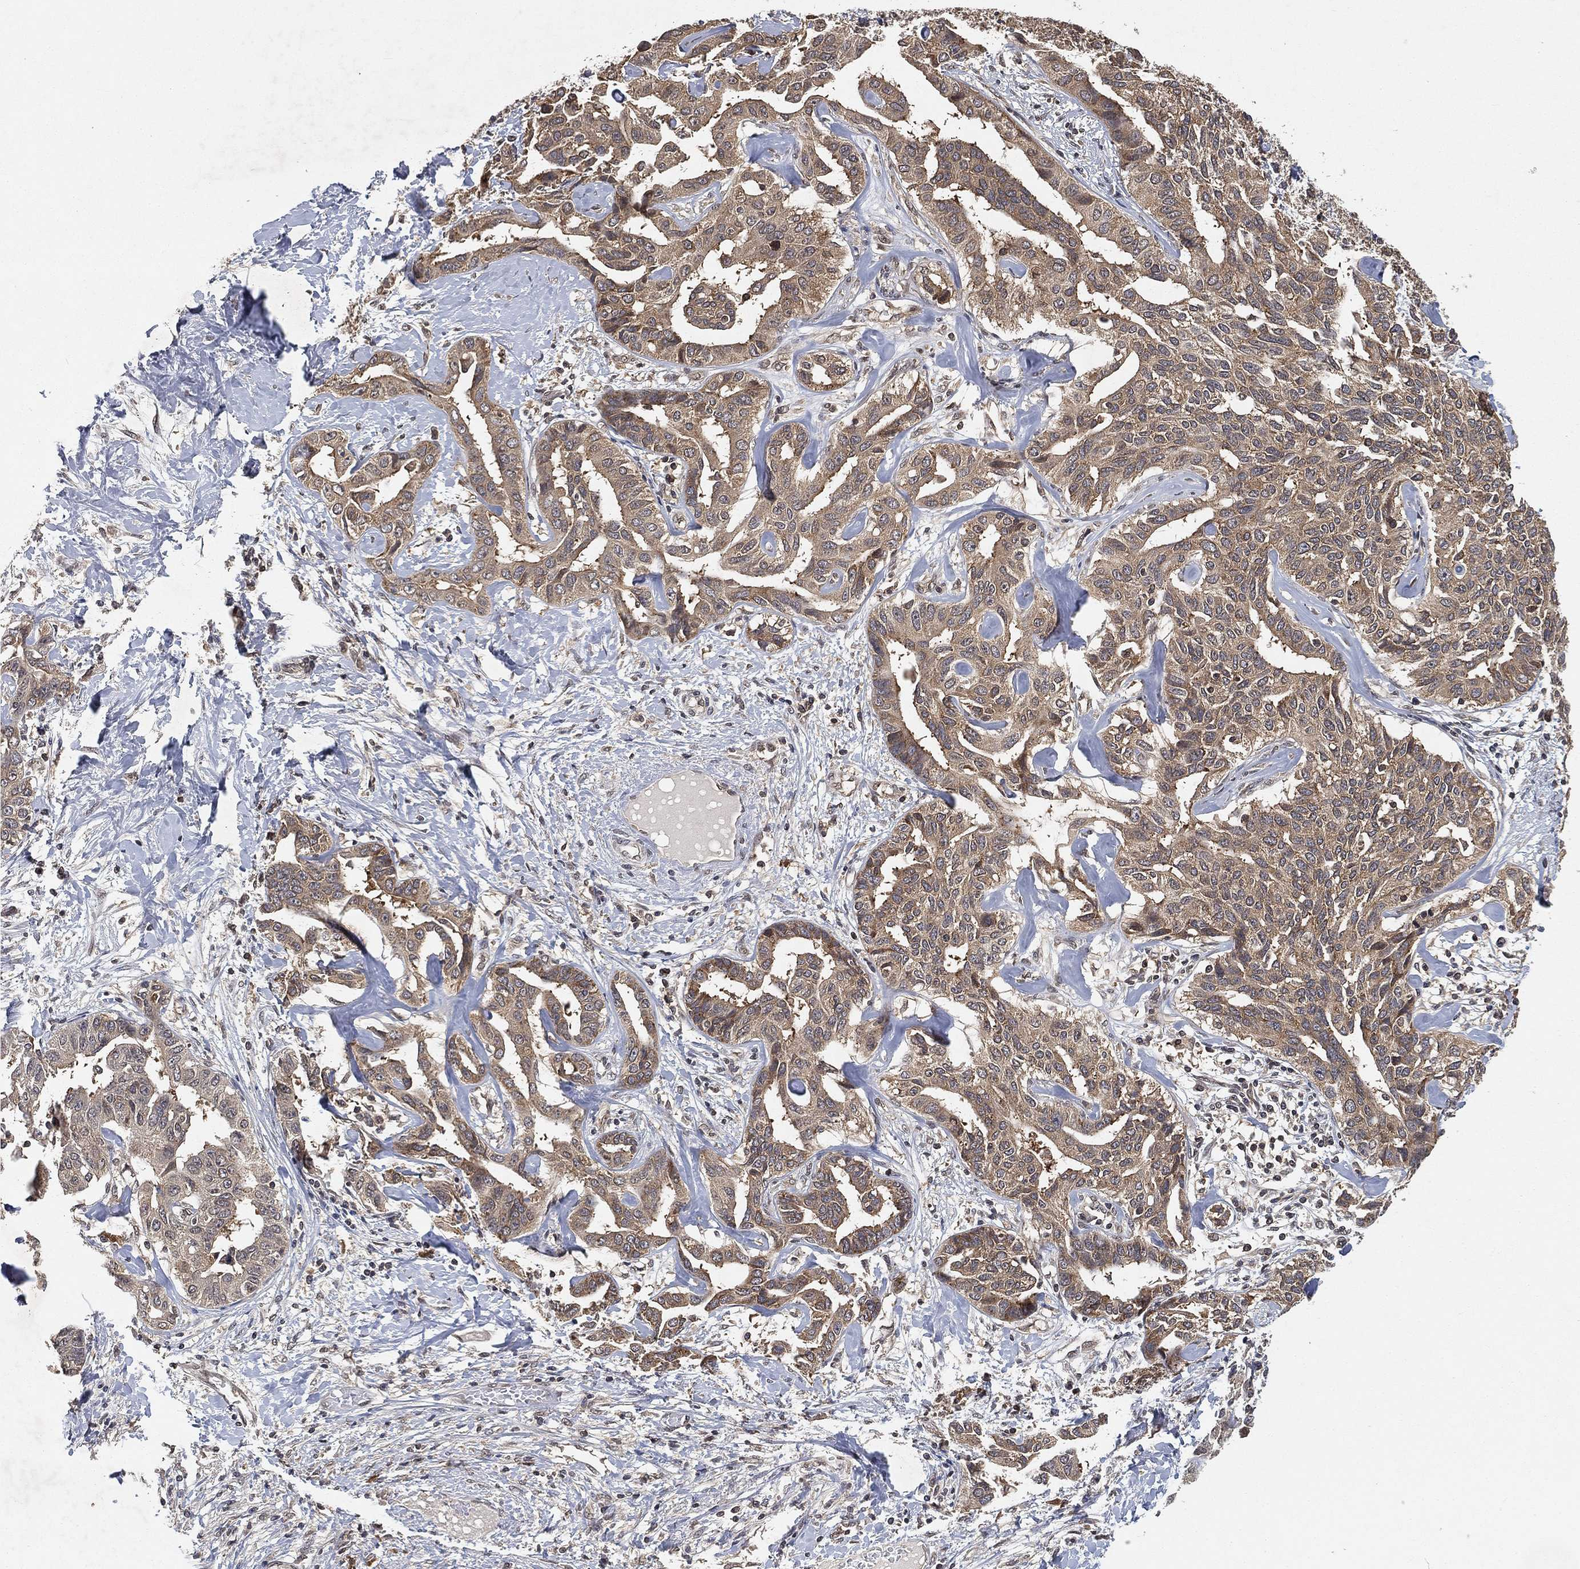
{"staining": {"intensity": "weak", "quantity": ">75%", "location": "cytoplasmic/membranous"}, "tissue": "liver cancer", "cell_type": "Tumor cells", "image_type": "cancer", "snomed": [{"axis": "morphology", "description": "Cholangiocarcinoma"}, {"axis": "topography", "description": "Liver"}], "caption": "Immunohistochemical staining of human liver cancer displays weak cytoplasmic/membranous protein expression in approximately >75% of tumor cells. The protein of interest is shown in brown color, while the nuclei are stained blue.", "gene": "UBA5", "patient": {"sex": "male", "age": 59}}